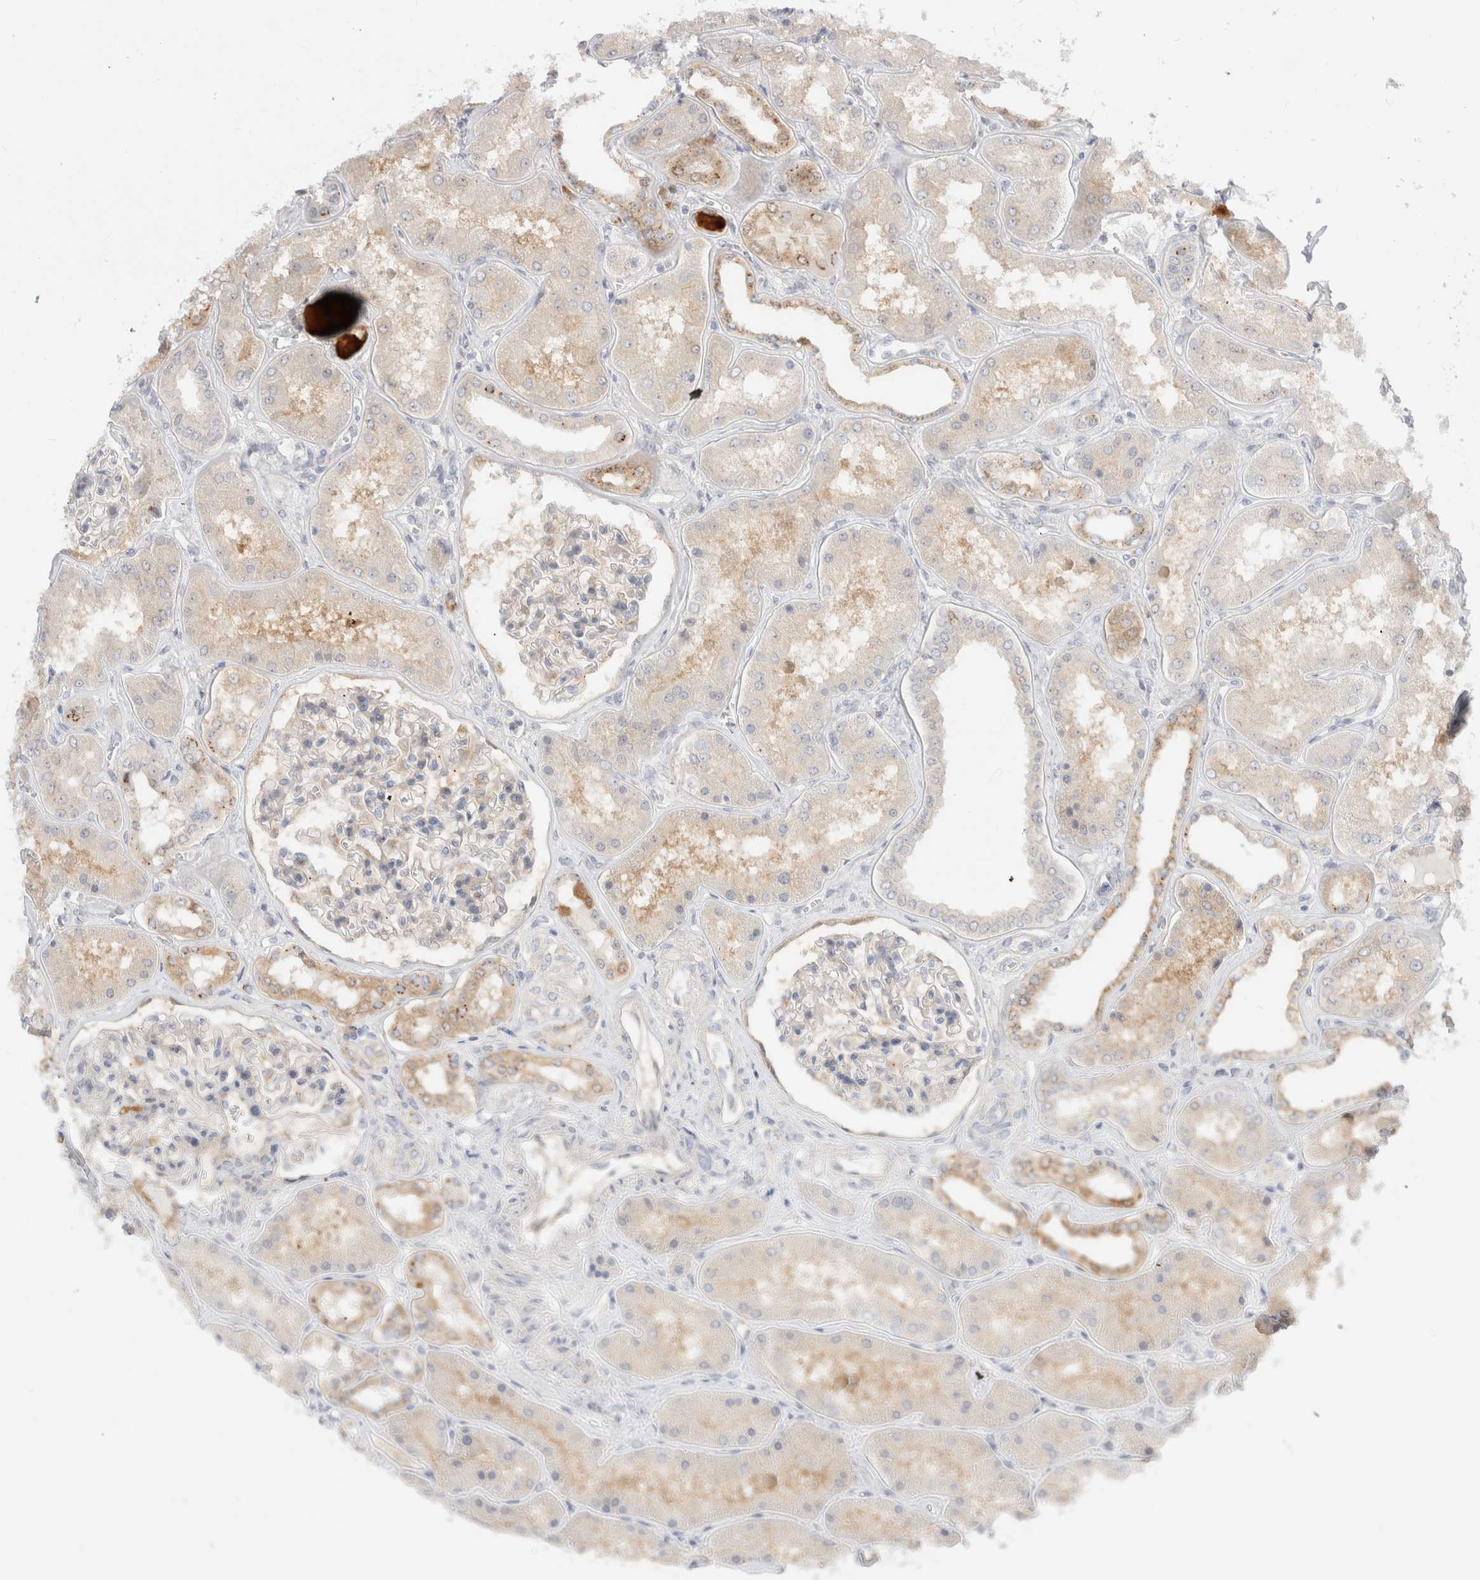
{"staining": {"intensity": "moderate", "quantity": "<25%", "location": "cytoplasmic/membranous"}, "tissue": "kidney", "cell_type": "Cells in glomeruli", "image_type": "normal", "snomed": [{"axis": "morphology", "description": "Normal tissue, NOS"}, {"axis": "topography", "description": "Kidney"}], "caption": "Cells in glomeruli display moderate cytoplasmic/membranous staining in about <25% of cells in benign kidney.", "gene": "EFCAB13", "patient": {"sex": "female", "age": 56}}